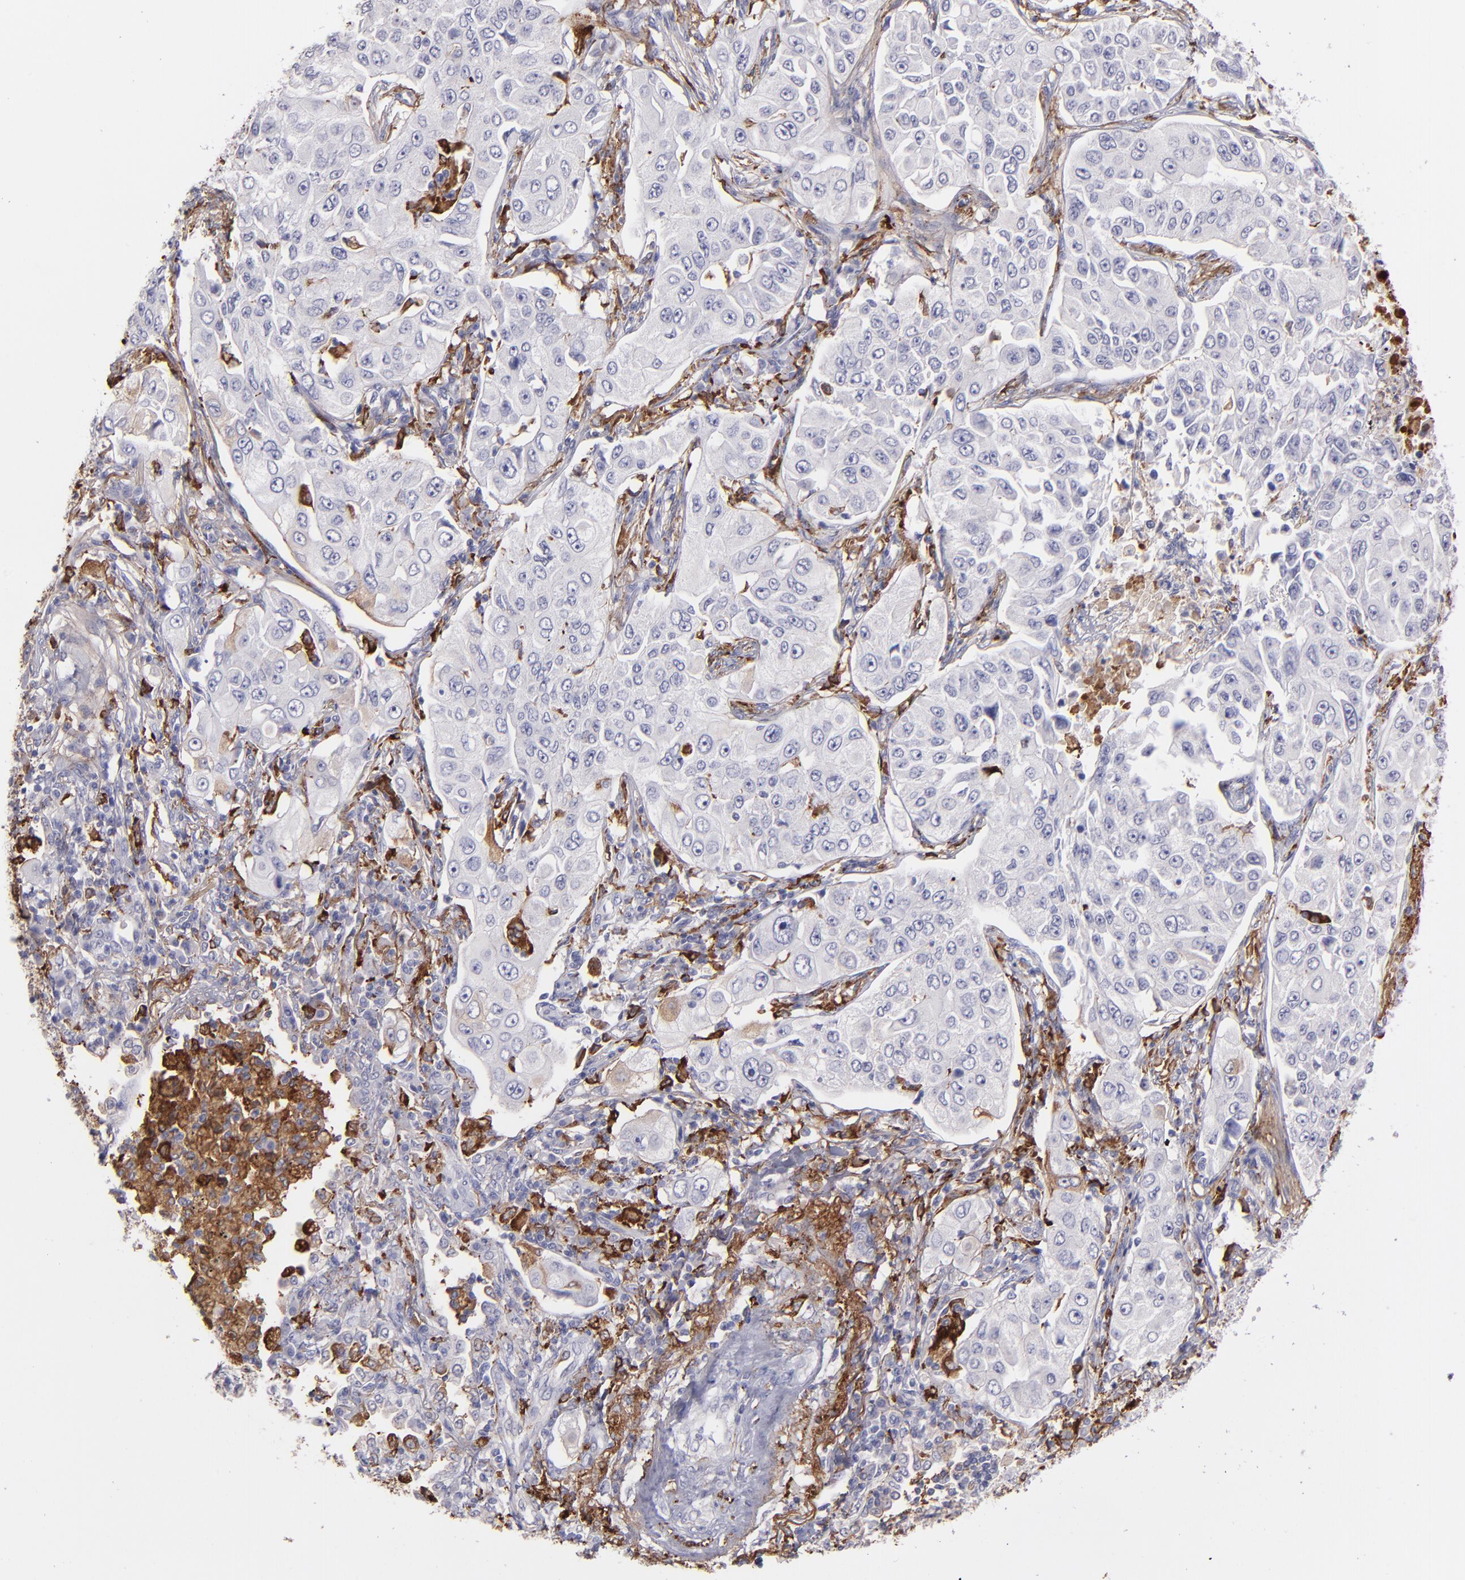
{"staining": {"intensity": "weak", "quantity": "<25%", "location": "cytoplasmic/membranous"}, "tissue": "lung cancer", "cell_type": "Tumor cells", "image_type": "cancer", "snomed": [{"axis": "morphology", "description": "Adenocarcinoma, NOS"}, {"axis": "topography", "description": "Lung"}], "caption": "This is a image of immunohistochemistry staining of lung cancer (adenocarcinoma), which shows no staining in tumor cells.", "gene": "C1QA", "patient": {"sex": "male", "age": 84}}